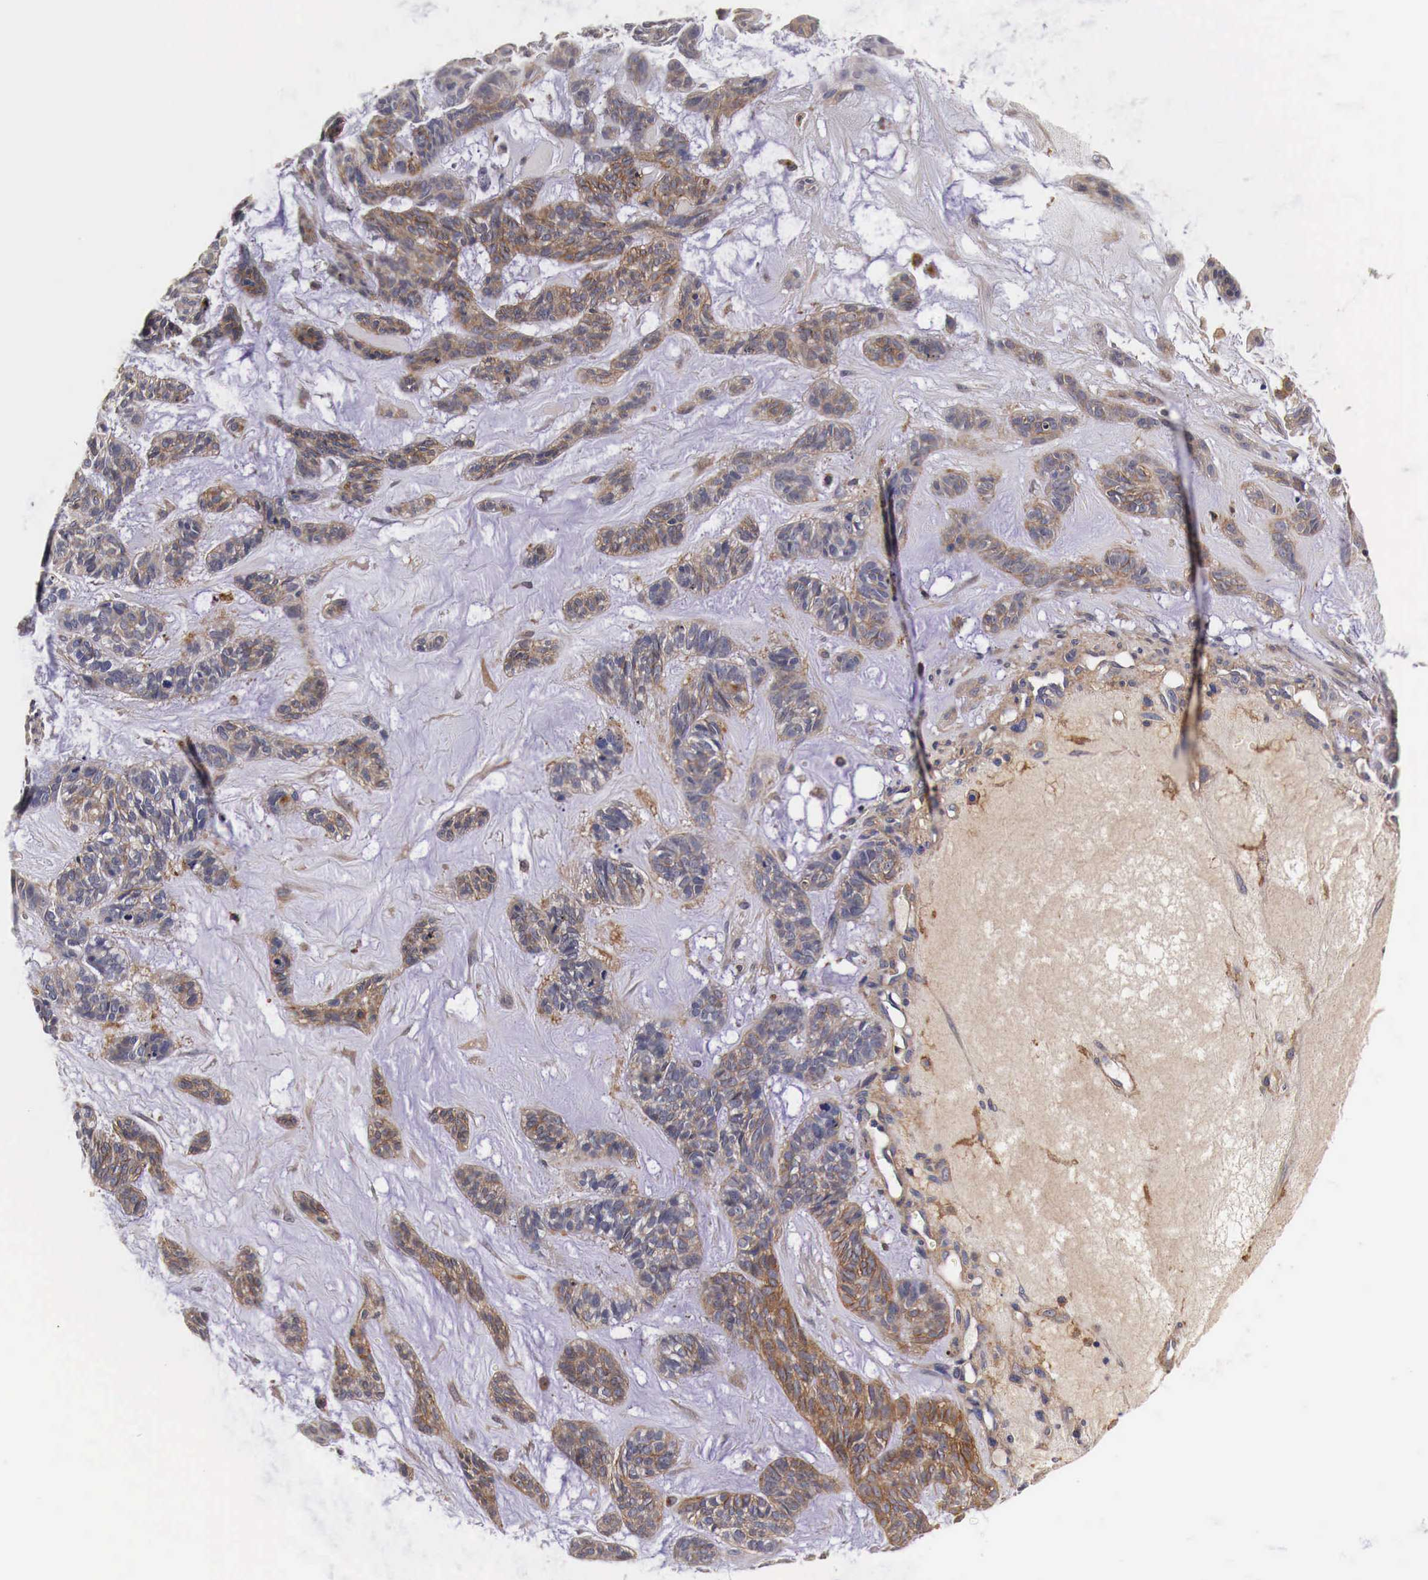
{"staining": {"intensity": "weak", "quantity": "25%-75%", "location": "cytoplasmic/membranous"}, "tissue": "skin cancer", "cell_type": "Tumor cells", "image_type": "cancer", "snomed": [{"axis": "morphology", "description": "Basal cell carcinoma"}, {"axis": "topography", "description": "Skin"}], "caption": "Skin cancer (basal cell carcinoma) was stained to show a protein in brown. There is low levels of weak cytoplasmic/membranous expression in approximately 25%-75% of tumor cells.", "gene": "RP2", "patient": {"sex": "male", "age": 75}}